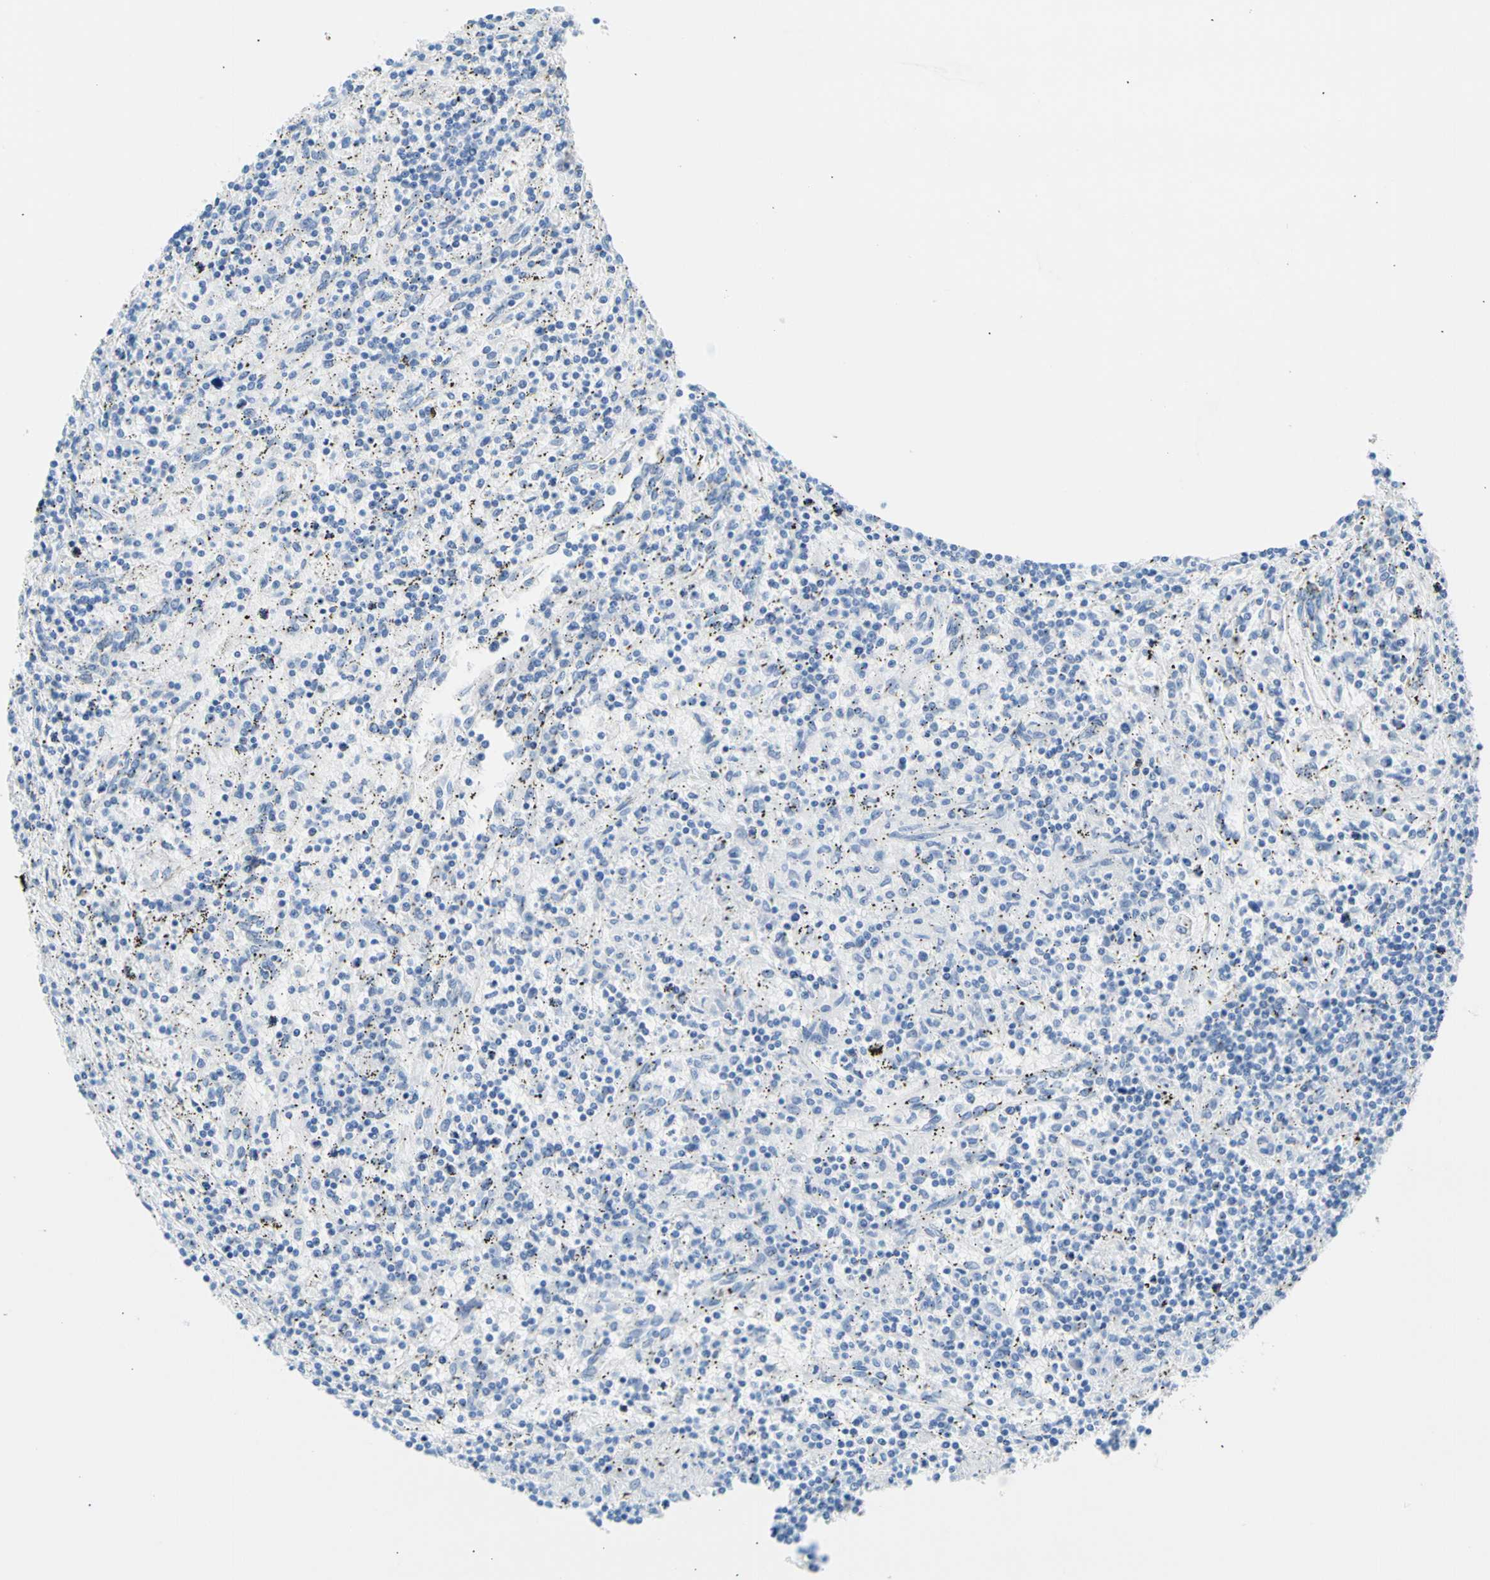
{"staining": {"intensity": "negative", "quantity": "none", "location": "none"}, "tissue": "lymphoma", "cell_type": "Tumor cells", "image_type": "cancer", "snomed": [{"axis": "morphology", "description": "Malignant lymphoma, non-Hodgkin's type, Low grade"}, {"axis": "topography", "description": "Spleen"}], "caption": "The photomicrograph reveals no significant expression in tumor cells of malignant lymphoma, non-Hodgkin's type (low-grade).", "gene": "CEL", "patient": {"sex": "male", "age": 76}}